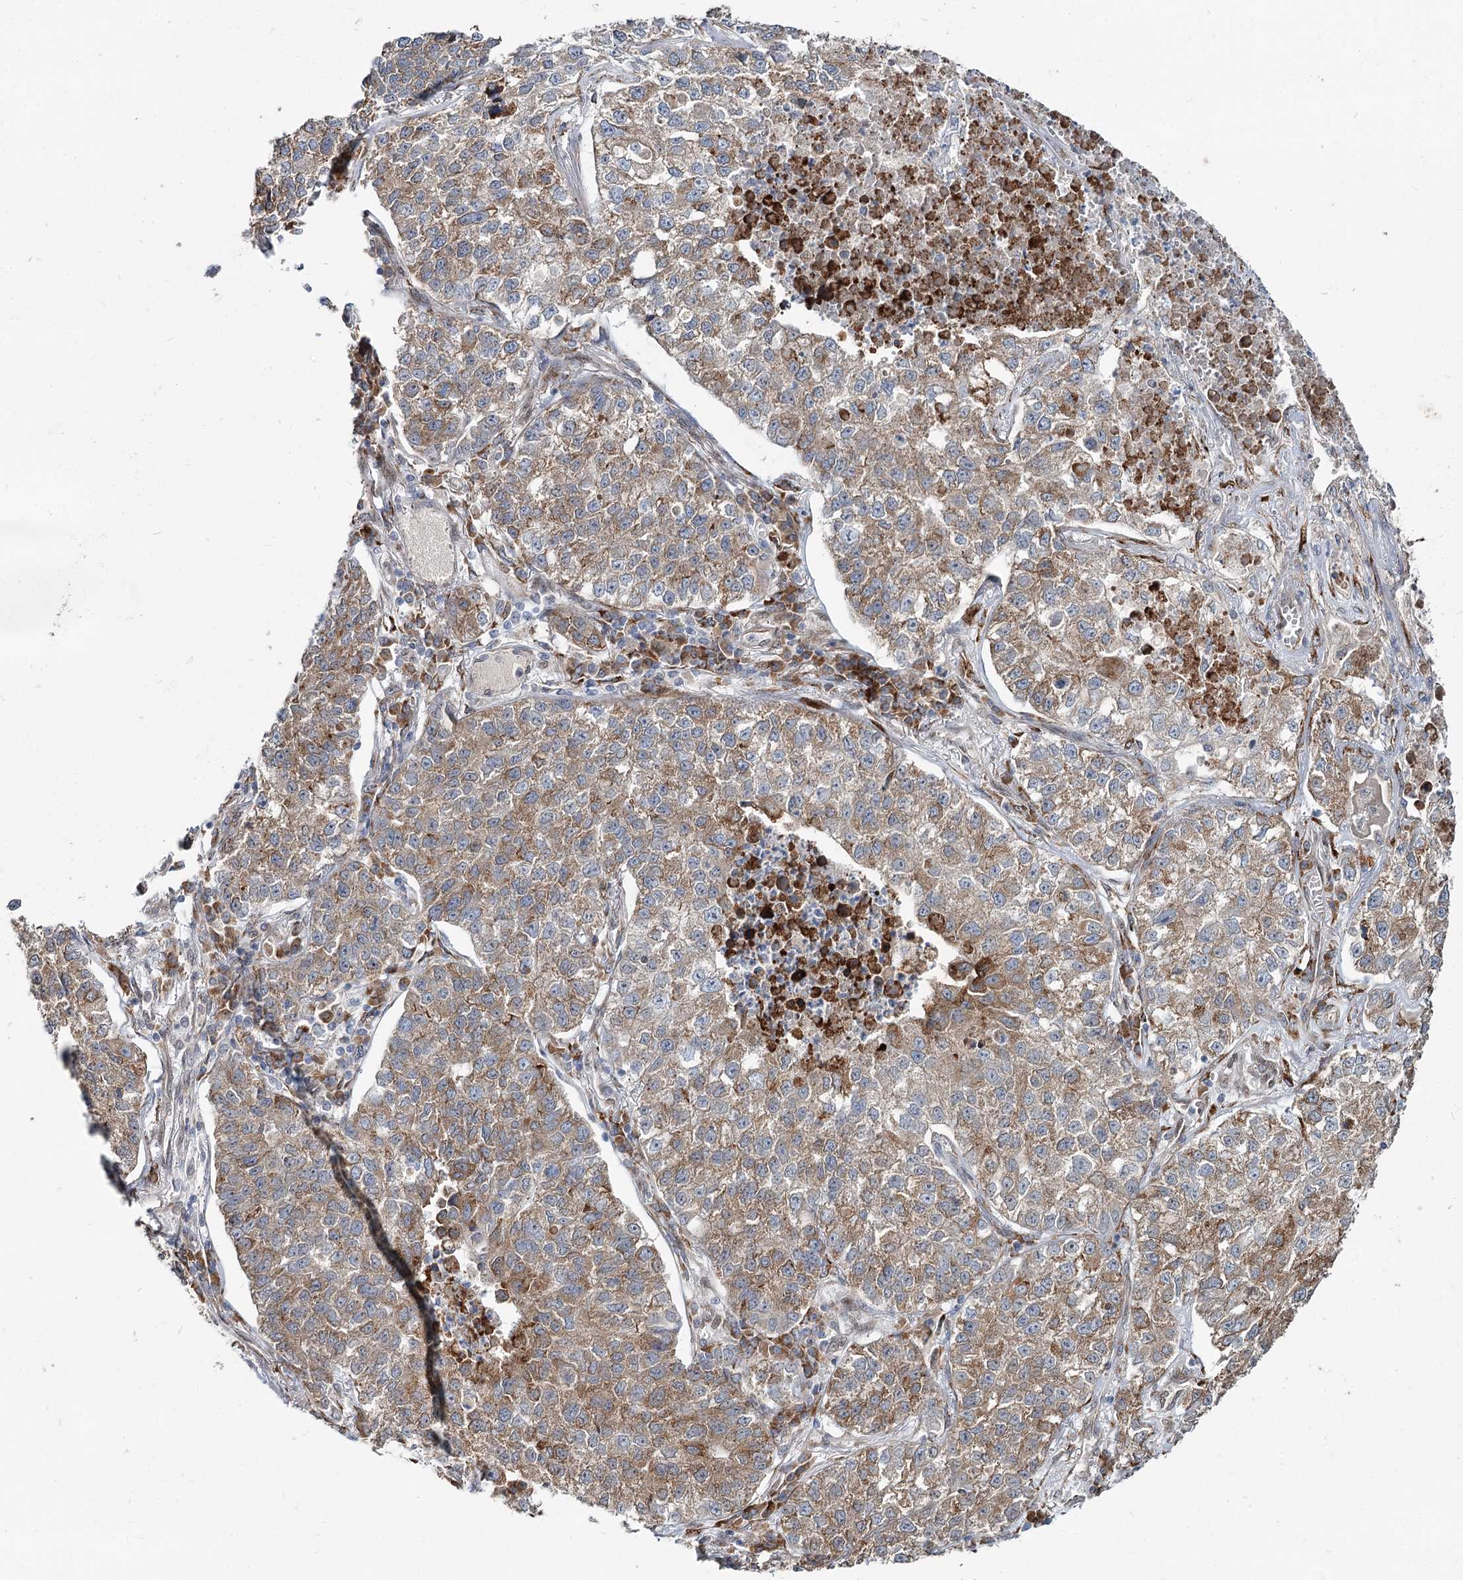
{"staining": {"intensity": "moderate", "quantity": ">75%", "location": "cytoplasmic/membranous"}, "tissue": "lung cancer", "cell_type": "Tumor cells", "image_type": "cancer", "snomed": [{"axis": "morphology", "description": "Adenocarcinoma, NOS"}, {"axis": "topography", "description": "Lung"}], "caption": "A micrograph of human adenocarcinoma (lung) stained for a protein reveals moderate cytoplasmic/membranous brown staining in tumor cells.", "gene": "SPART", "patient": {"sex": "male", "age": 49}}